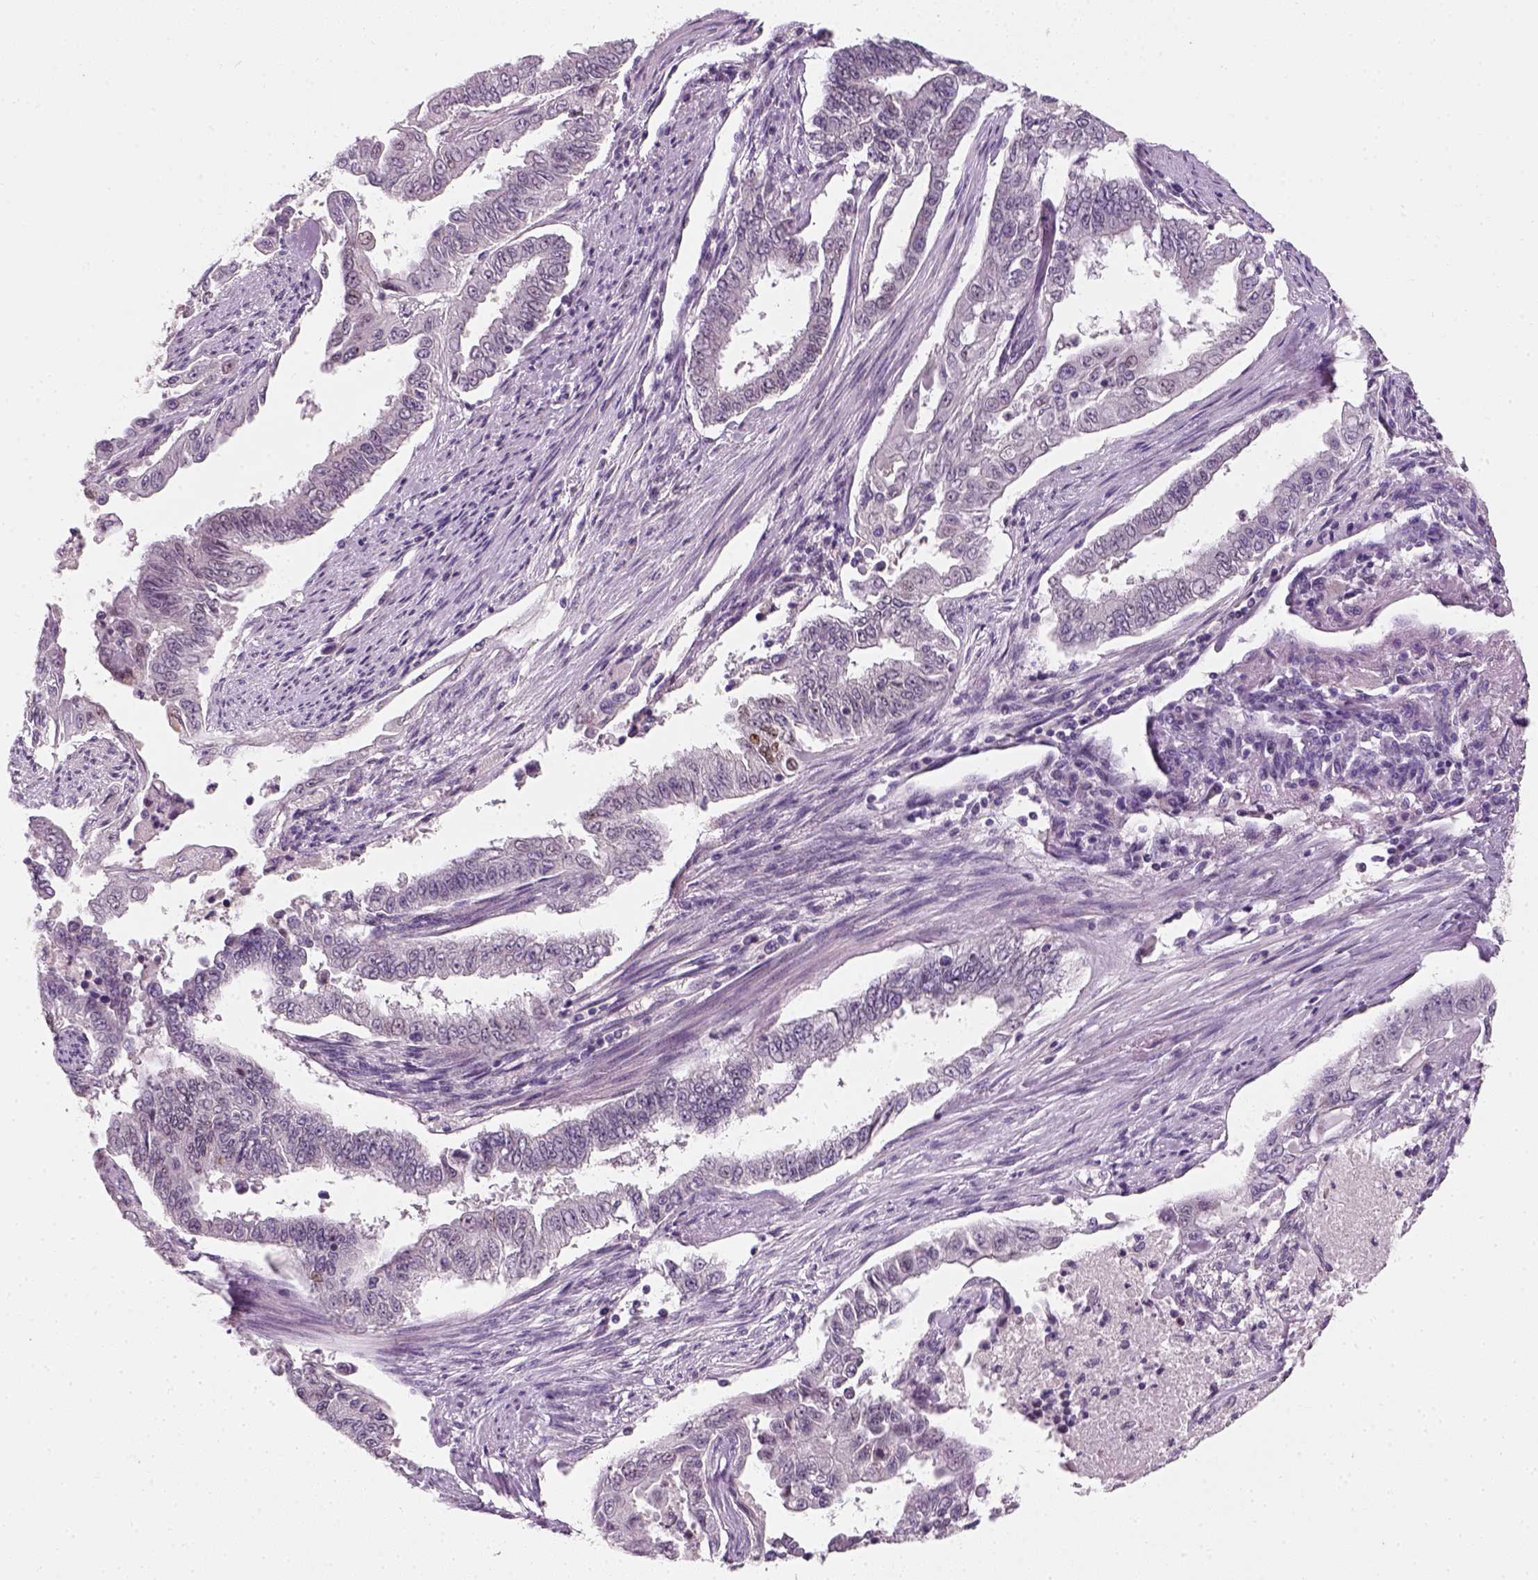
{"staining": {"intensity": "negative", "quantity": "none", "location": "none"}, "tissue": "endometrial cancer", "cell_type": "Tumor cells", "image_type": "cancer", "snomed": [{"axis": "morphology", "description": "Adenocarcinoma, NOS"}, {"axis": "topography", "description": "Uterus"}], "caption": "Tumor cells are negative for brown protein staining in endometrial cancer. Nuclei are stained in blue.", "gene": "TP53", "patient": {"sex": "female", "age": 59}}